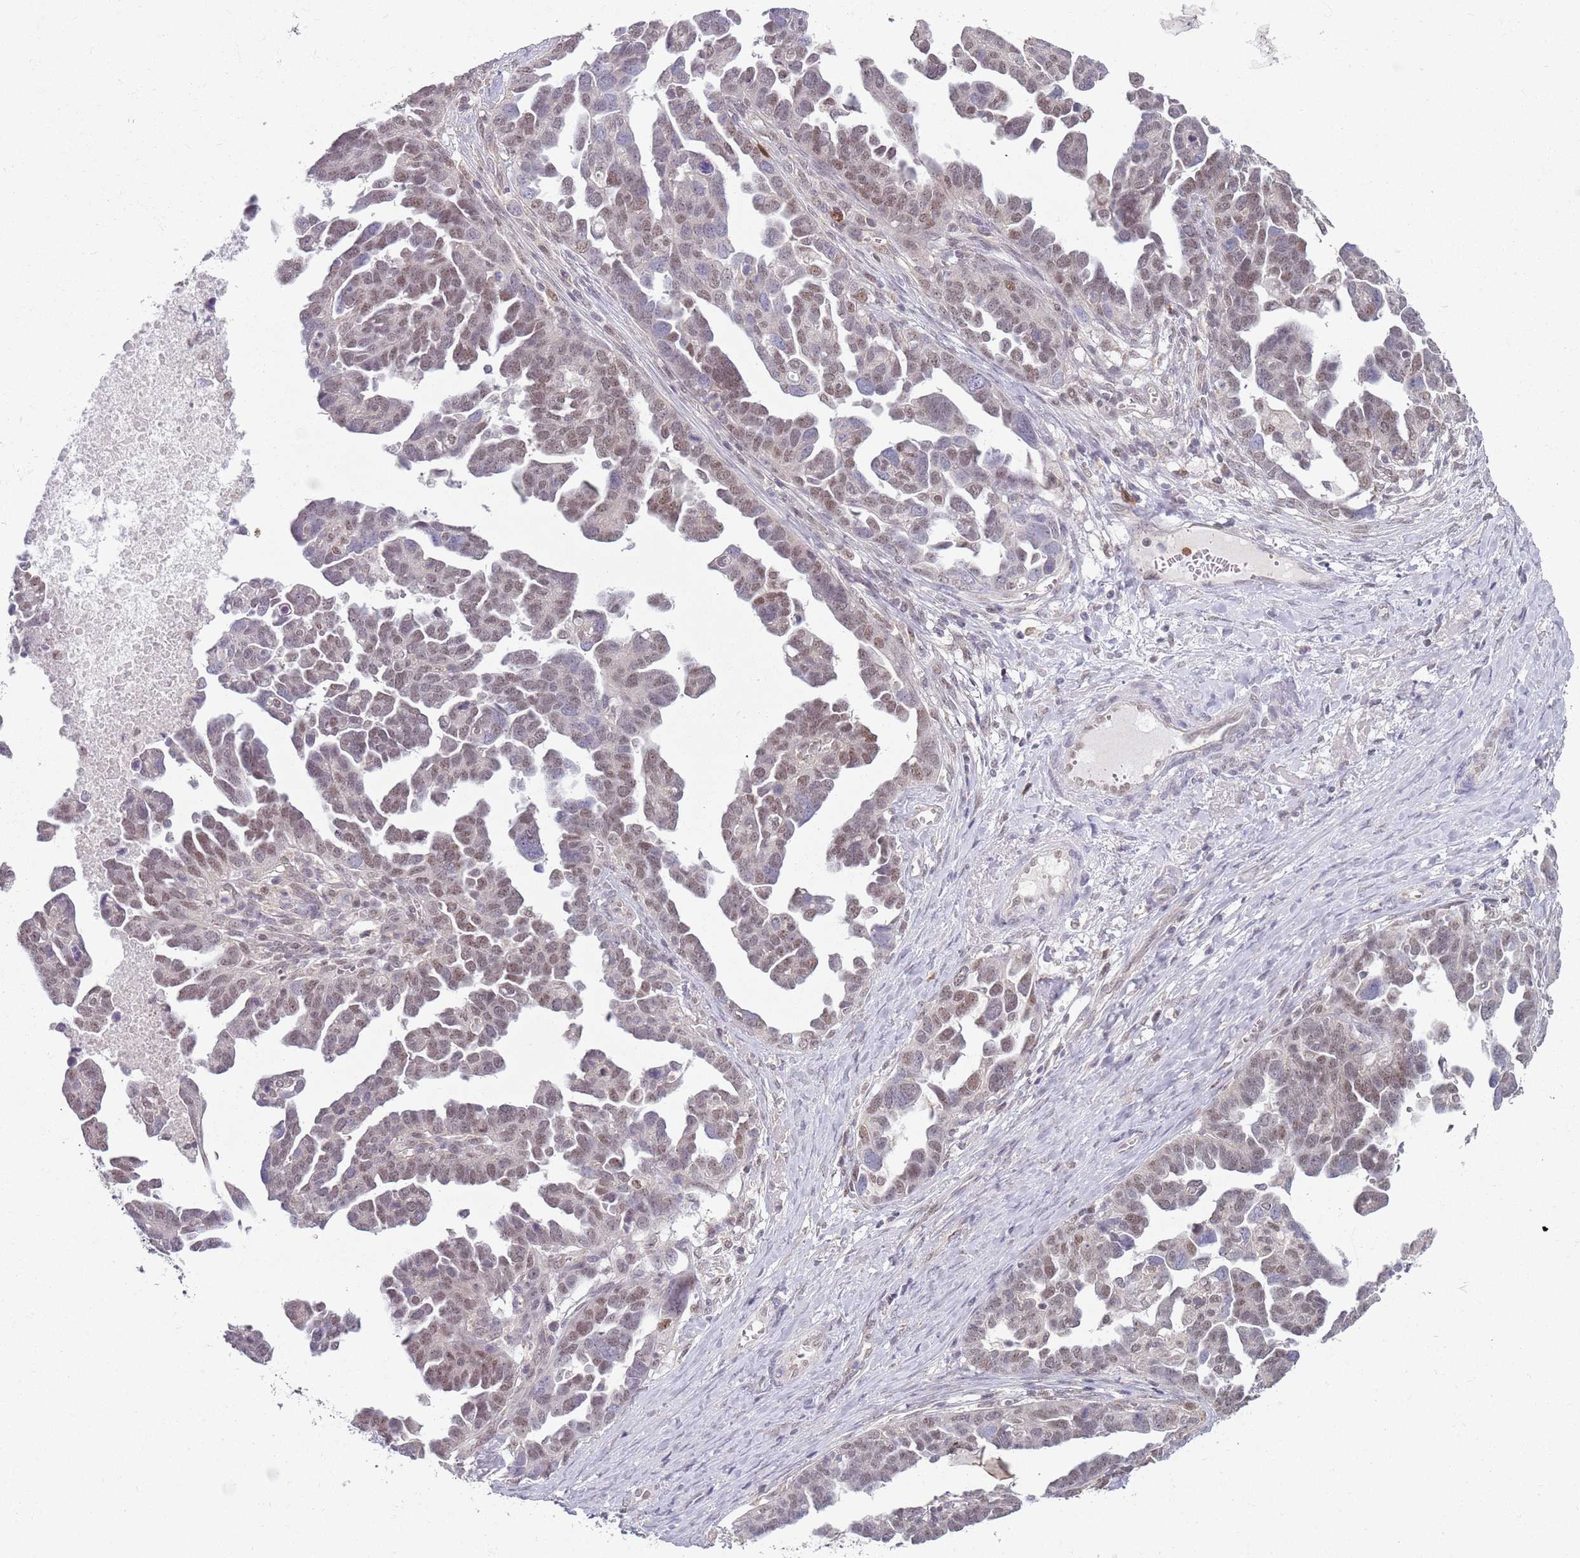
{"staining": {"intensity": "moderate", "quantity": "25%-75%", "location": "nuclear"}, "tissue": "ovarian cancer", "cell_type": "Tumor cells", "image_type": "cancer", "snomed": [{"axis": "morphology", "description": "Cystadenocarcinoma, serous, NOS"}, {"axis": "topography", "description": "Ovary"}], "caption": "A brown stain highlights moderate nuclear positivity of a protein in serous cystadenocarcinoma (ovarian) tumor cells.", "gene": "SMARCAL1", "patient": {"sex": "female", "age": 54}}